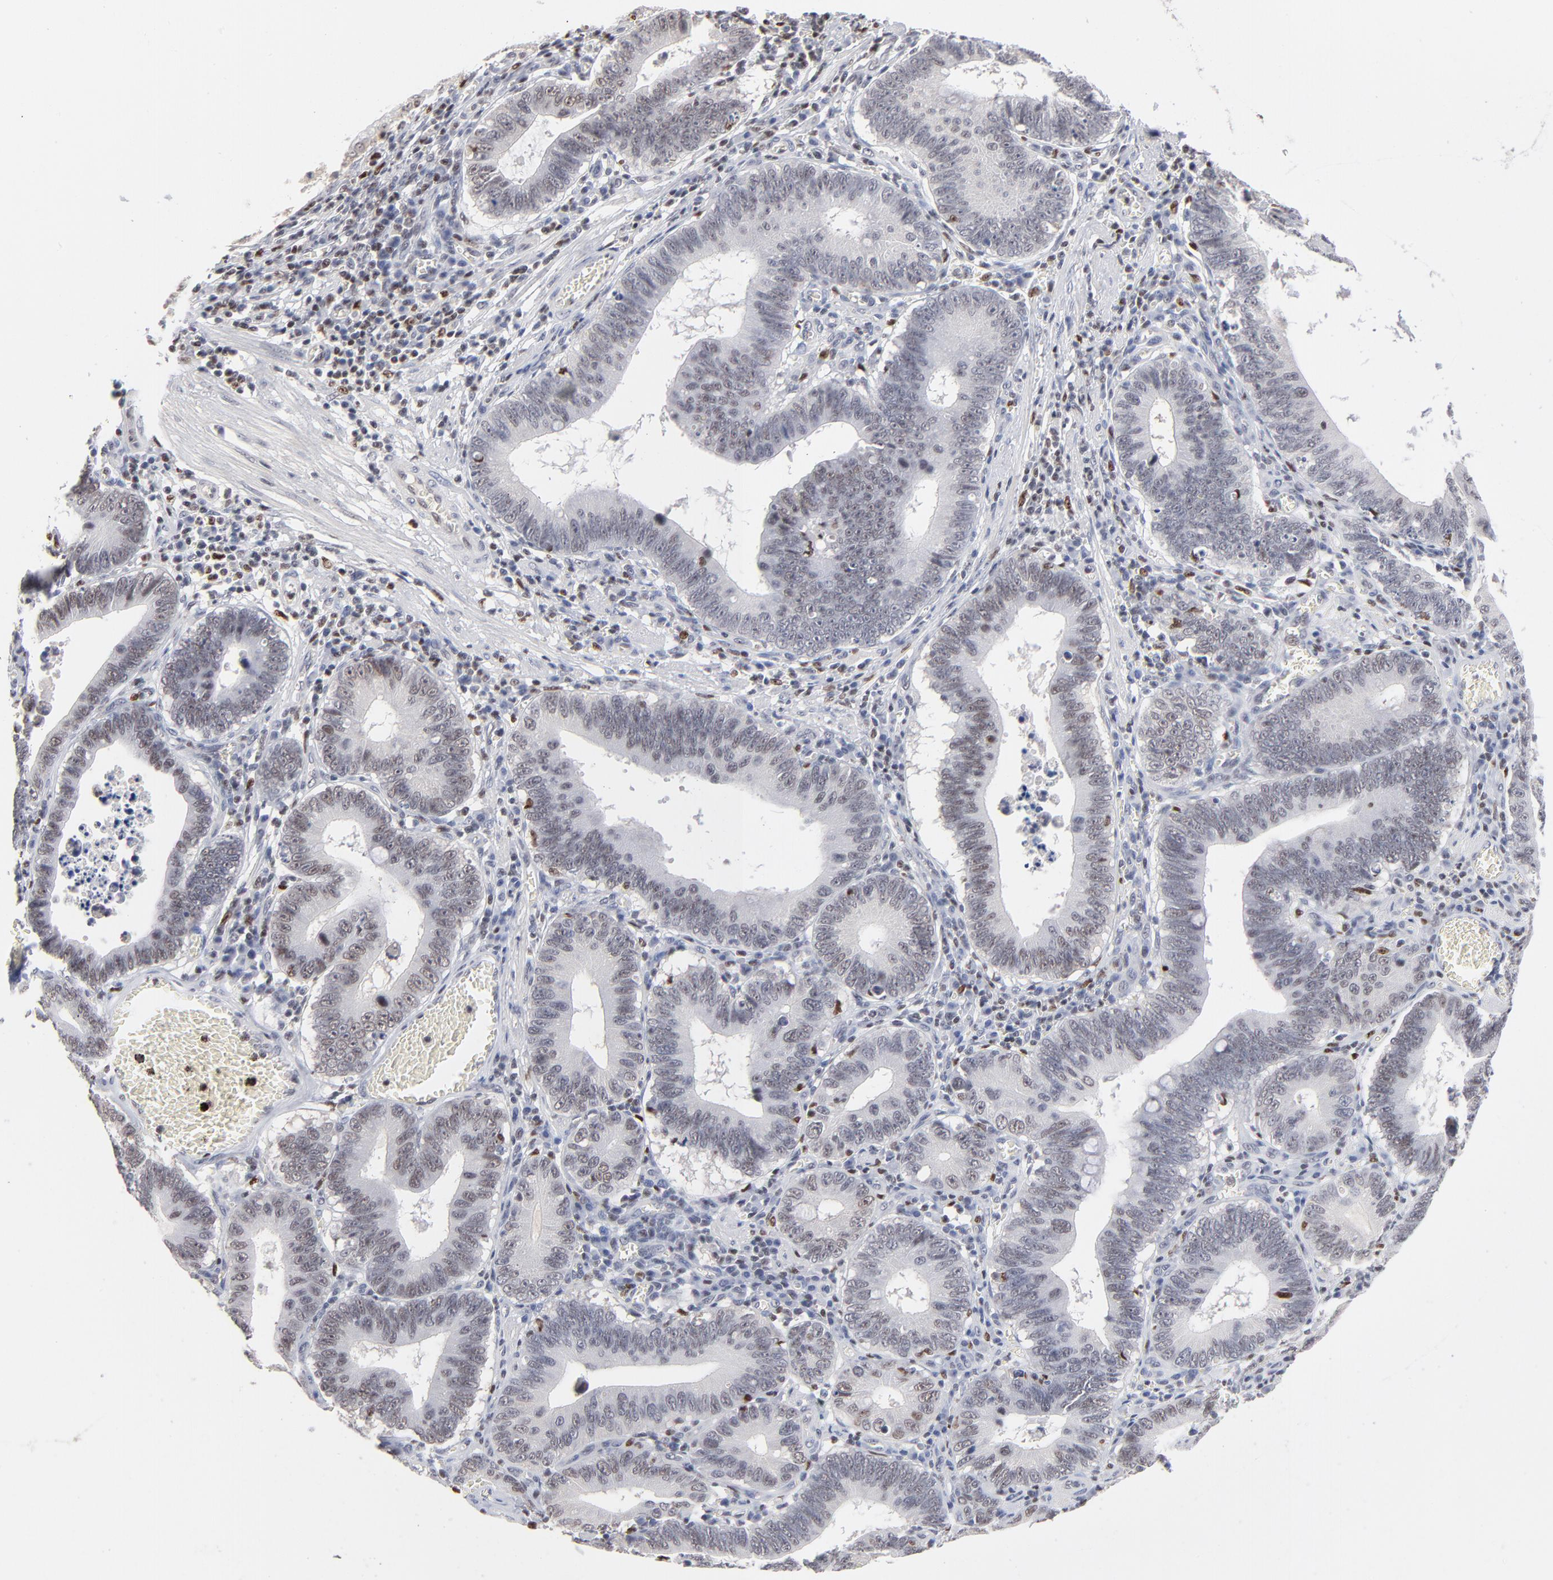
{"staining": {"intensity": "moderate", "quantity": "<25%", "location": "nuclear"}, "tissue": "stomach cancer", "cell_type": "Tumor cells", "image_type": "cancer", "snomed": [{"axis": "morphology", "description": "Adenocarcinoma, NOS"}, {"axis": "topography", "description": "Stomach"}, {"axis": "topography", "description": "Gastric cardia"}], "caption": "Protein analysis of stomach adenocarcinoma tissue demonstrates moderate nuclear positivity in approximately <25% of tumor cells.", "gene": "MAX", "patient": {"sex": "male", "age": 59}}